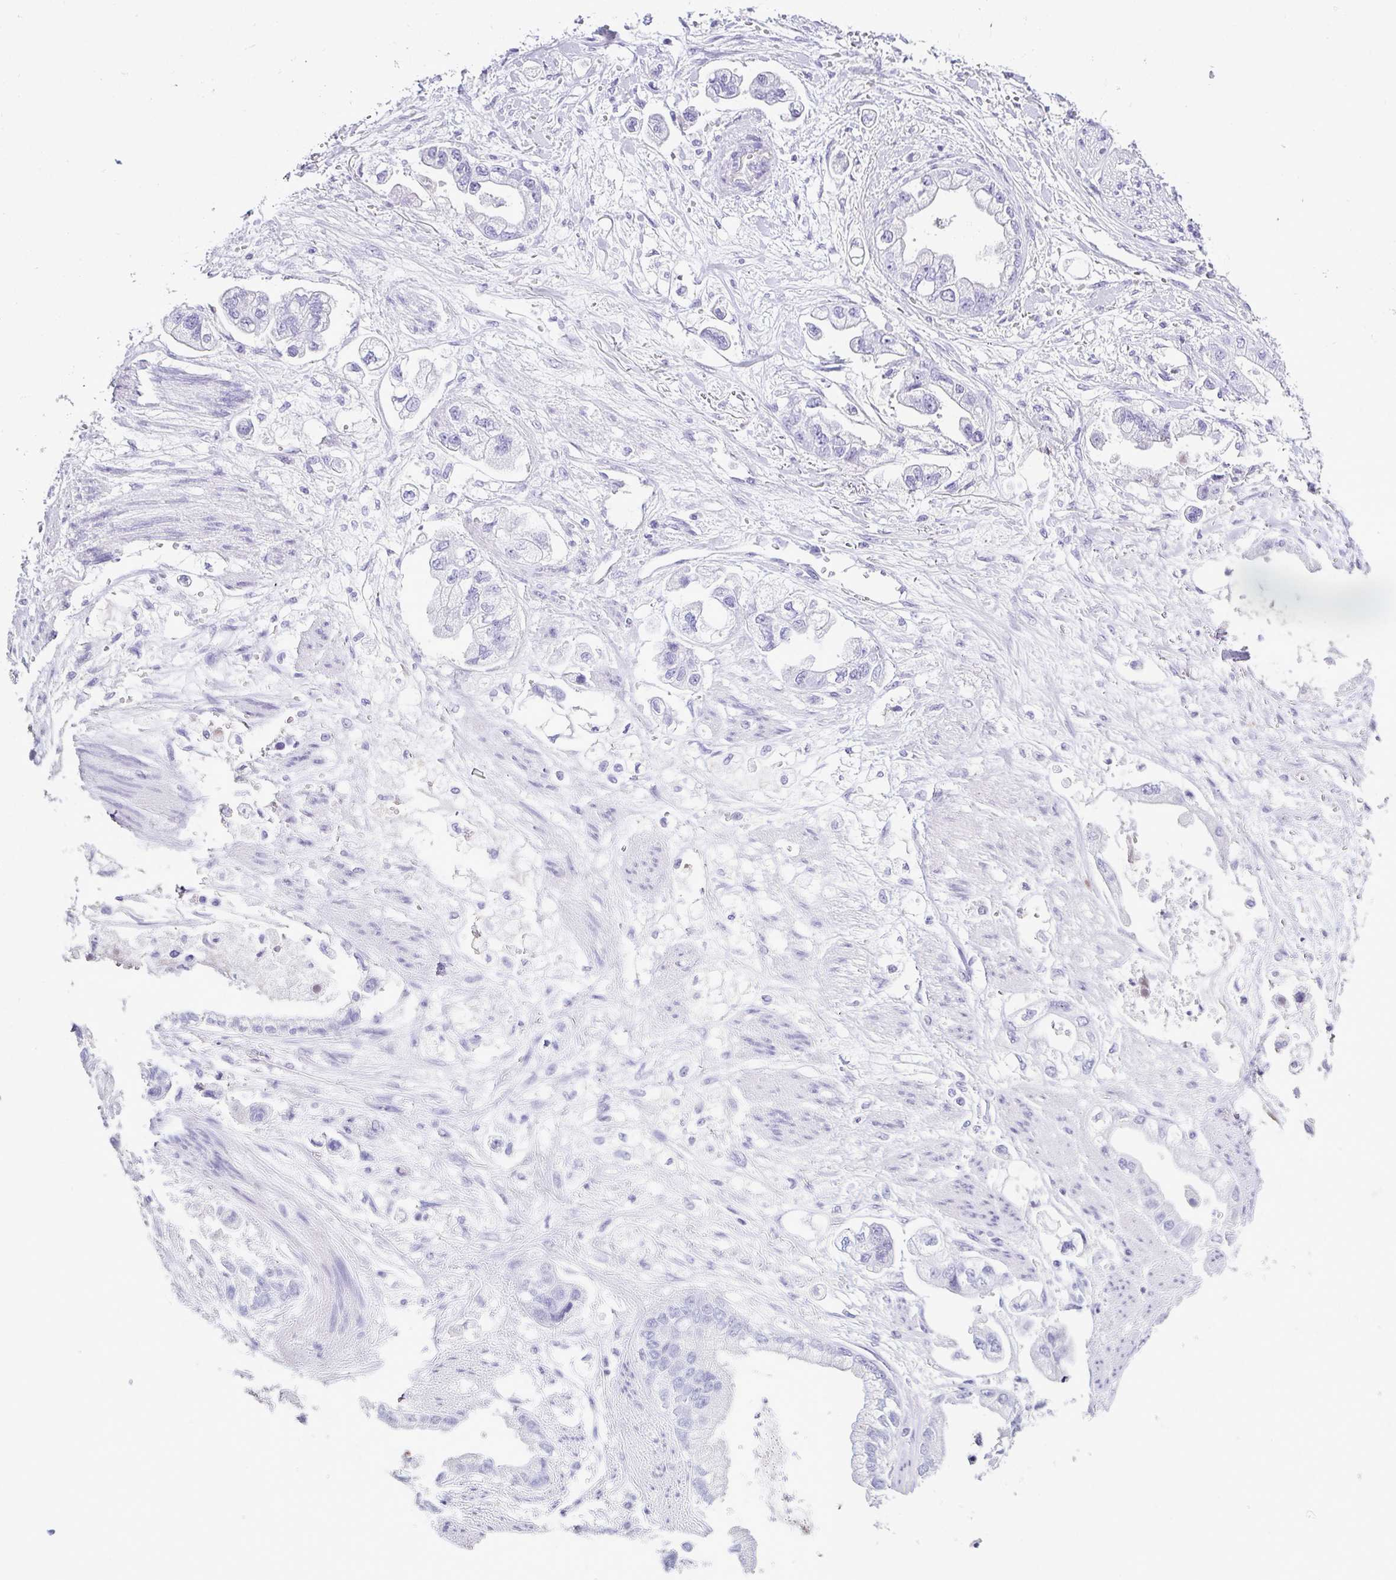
{"staining": {"intensity": "negative", "quantity": "none", "location": "none"}, "tissue": "stomach cancer", "cell_type": "Tumor cells", "image_type": "cancer", "snomed": [{"axis": "morphology", "description": "Adenocarcinoma, NOS"}, {"axis": "topography", "description": "Stomach"}], "caption": "Human adenocarcinoma (stomach) stained for a protein using immunohistochemistry reveals no positivity in tumor cells.", "gene": "SERPINB3", "patient": {"sex": "male", "age": 62}}